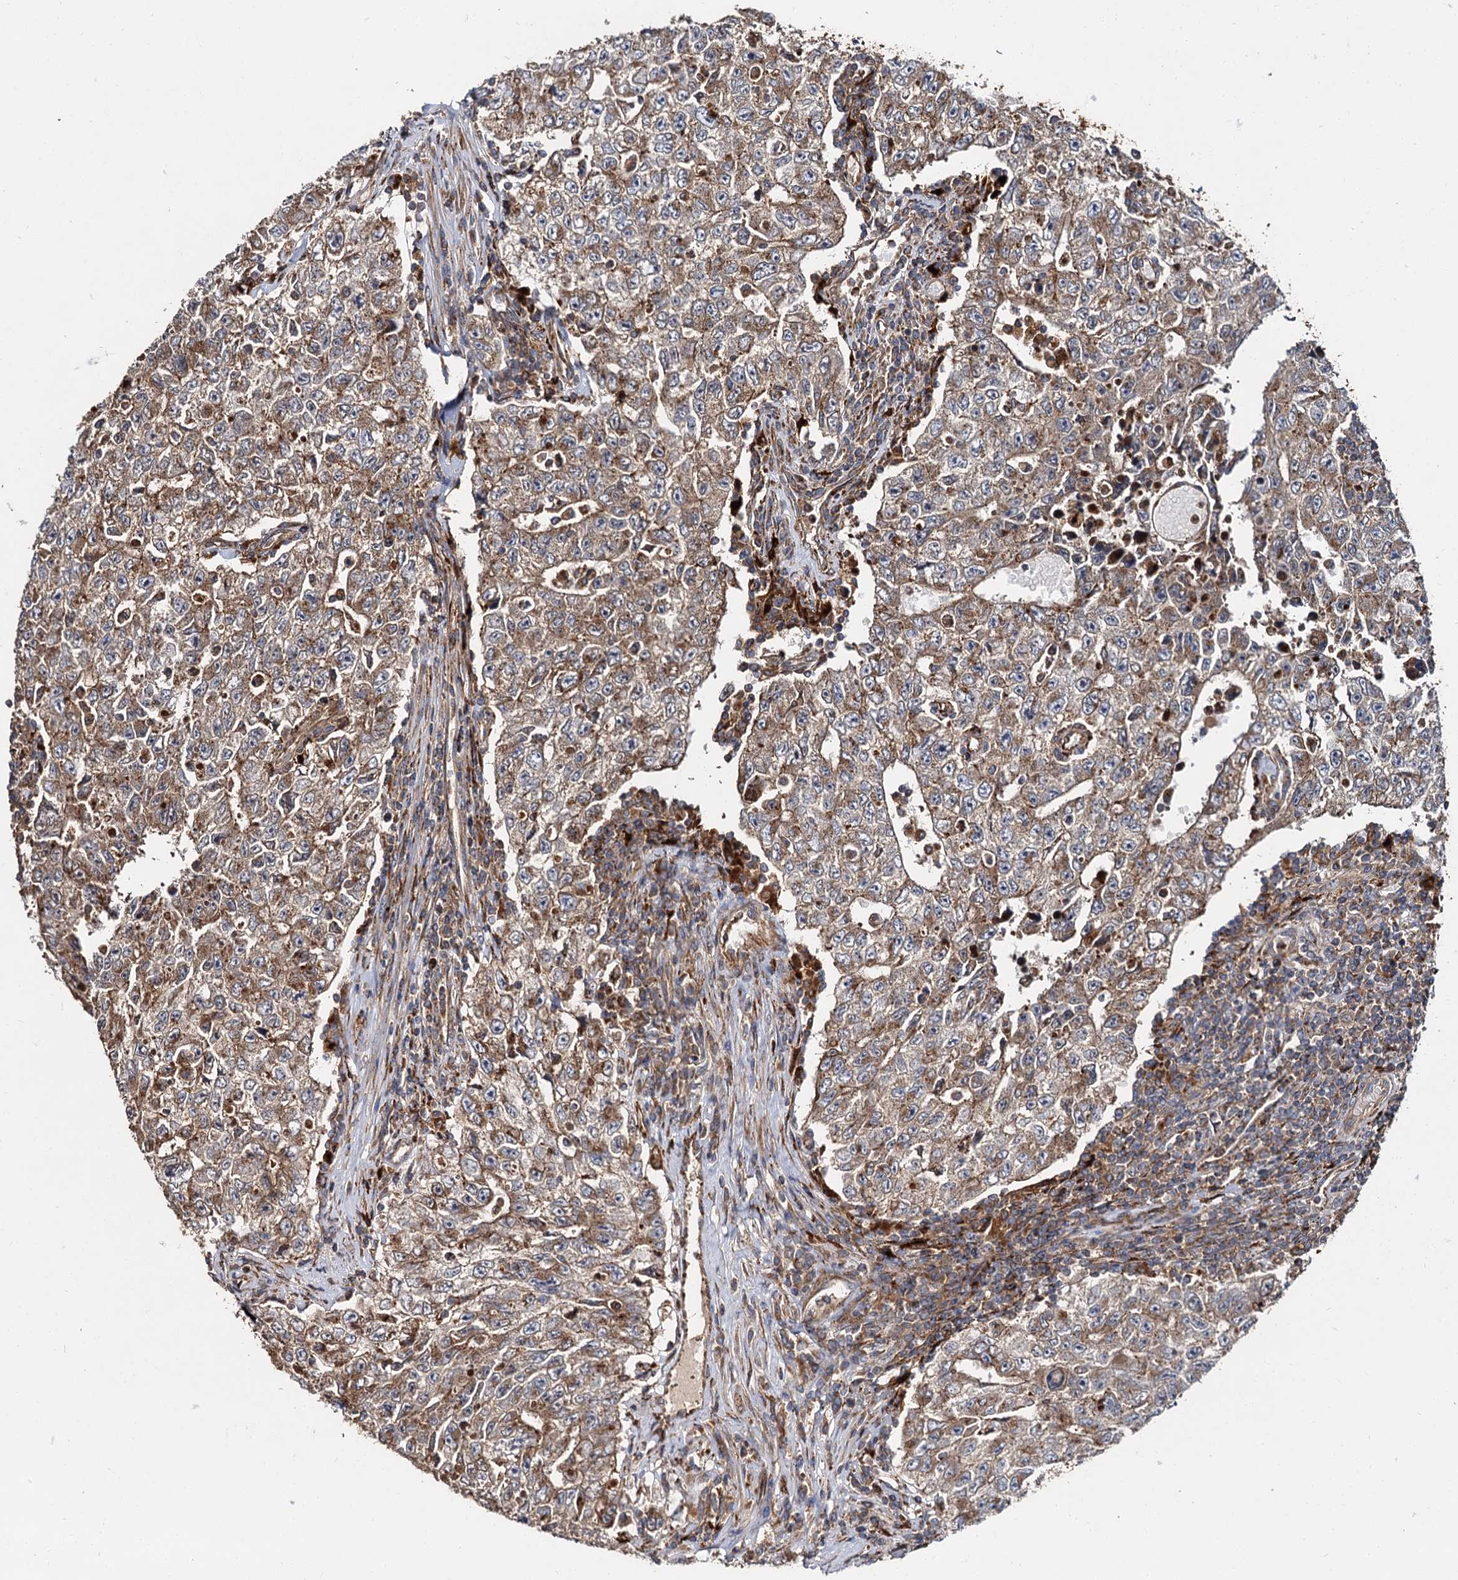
{"staining": {"intensity": "moderate", "quantity": ">75%", "location": "cytoplasmic/membranous"}, "tissue": "testis cancer", "cell_type": "Tumor cells", "image_type": "cancer", "snomed": [{"axis": "morphology", "description": "Carcinoma, Embryonal, NOS"}, {"axis": "topography", "description": "Testis"}], "caption": "The image reveals staining of embryonal carcinoma (testis), revealing moderate cytoplasmic/membranous protein expression (brown color) within tumor cells.", "gene": "WDR73", "patient": {"sex": "male", "age": 17}}